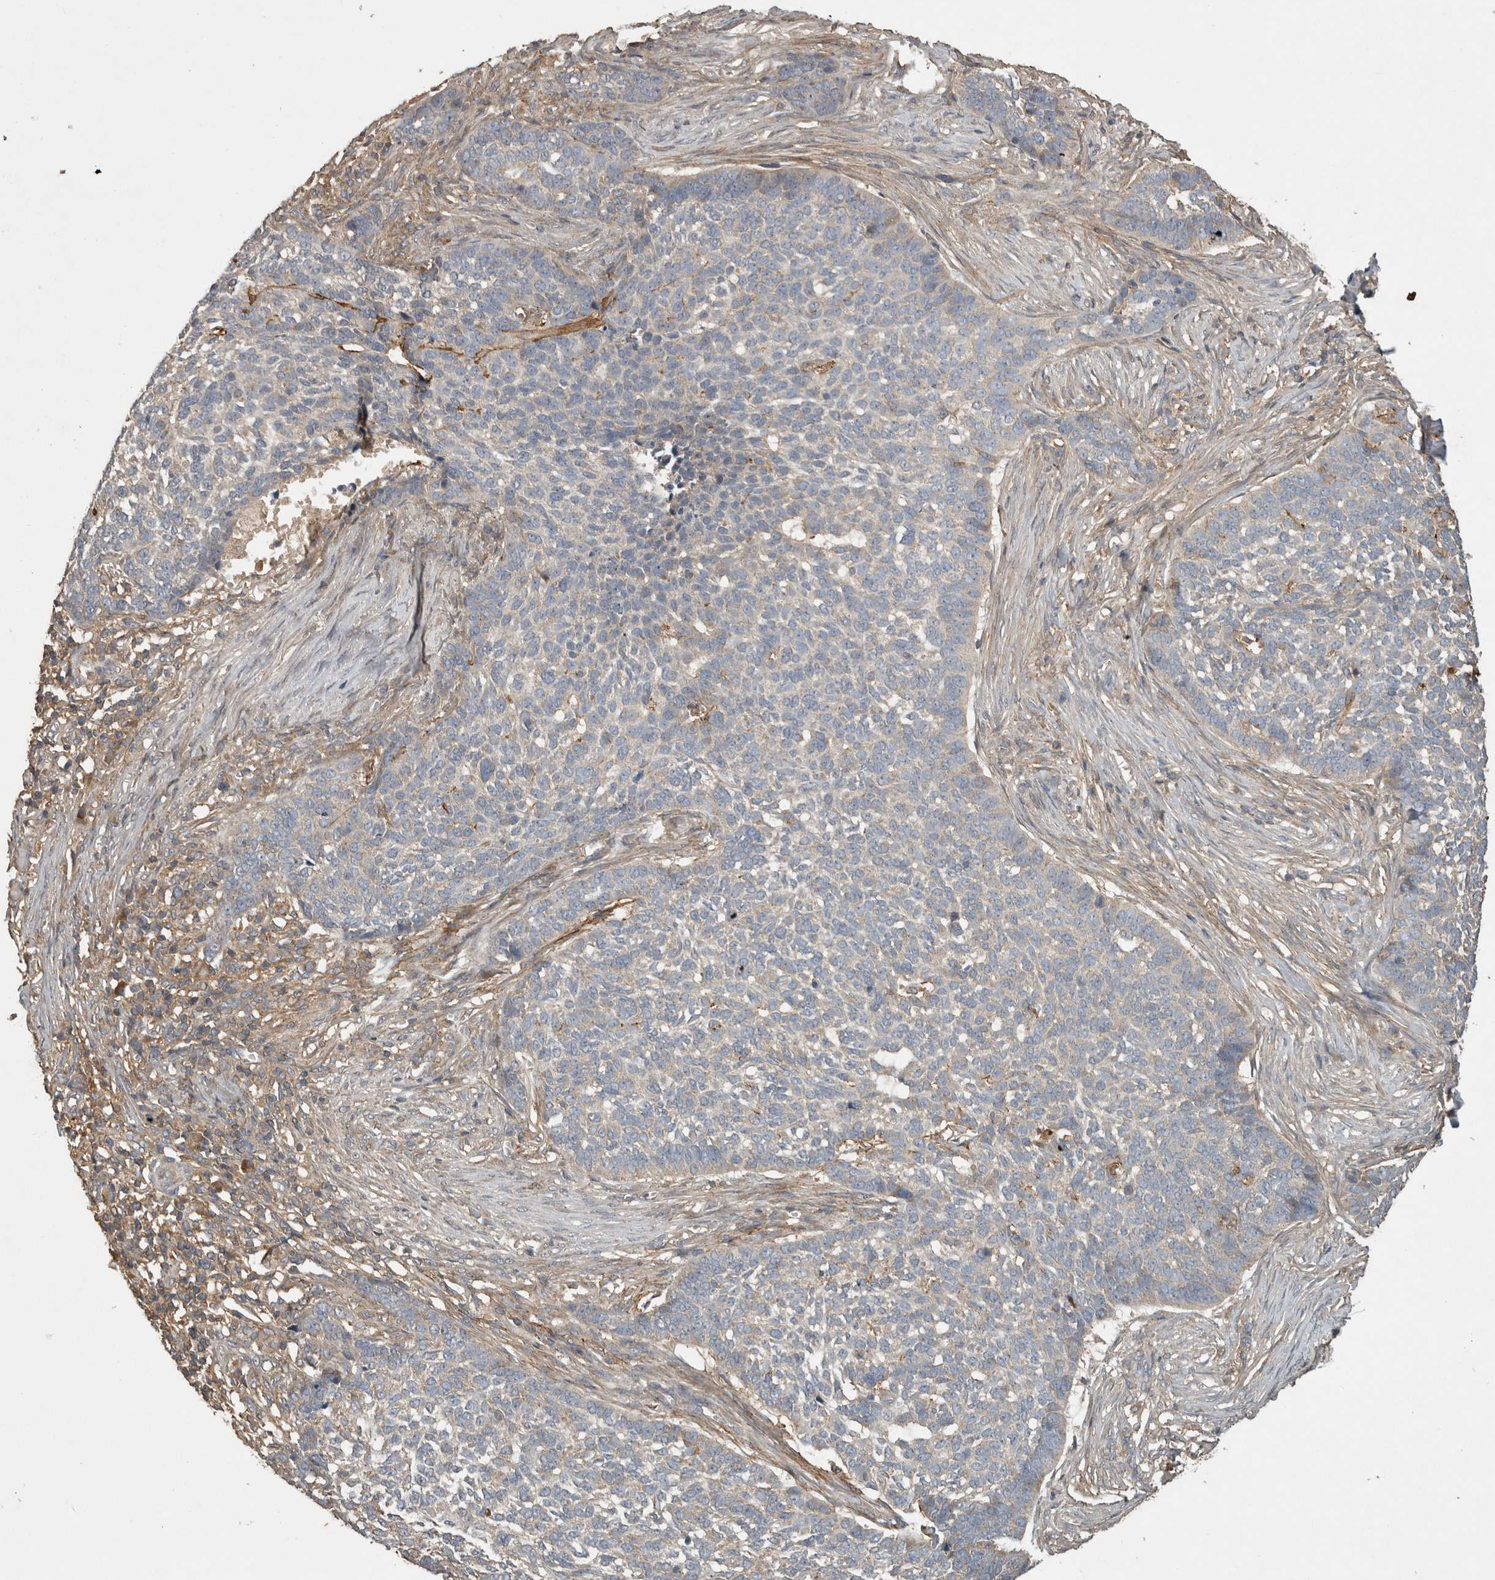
{"staining": {"intensity": "negative", "quantity": "none", "location": "none"}, "tissue": "skin cancer", "cell_type": "Tumor cells", "image_type": "cancer", "snomed": [{"axis": "morphology", "description": "Basal cell carcinoma"}, {"axis": "topography", "description": "Skin"}], "caption": "Basal cell carcinoma (skin) stained for a protein using immunohistochemistry shows no positivity tumor cells.", "gene": "TRMT61B", "patient": {"sex": "male", "age": 85}}